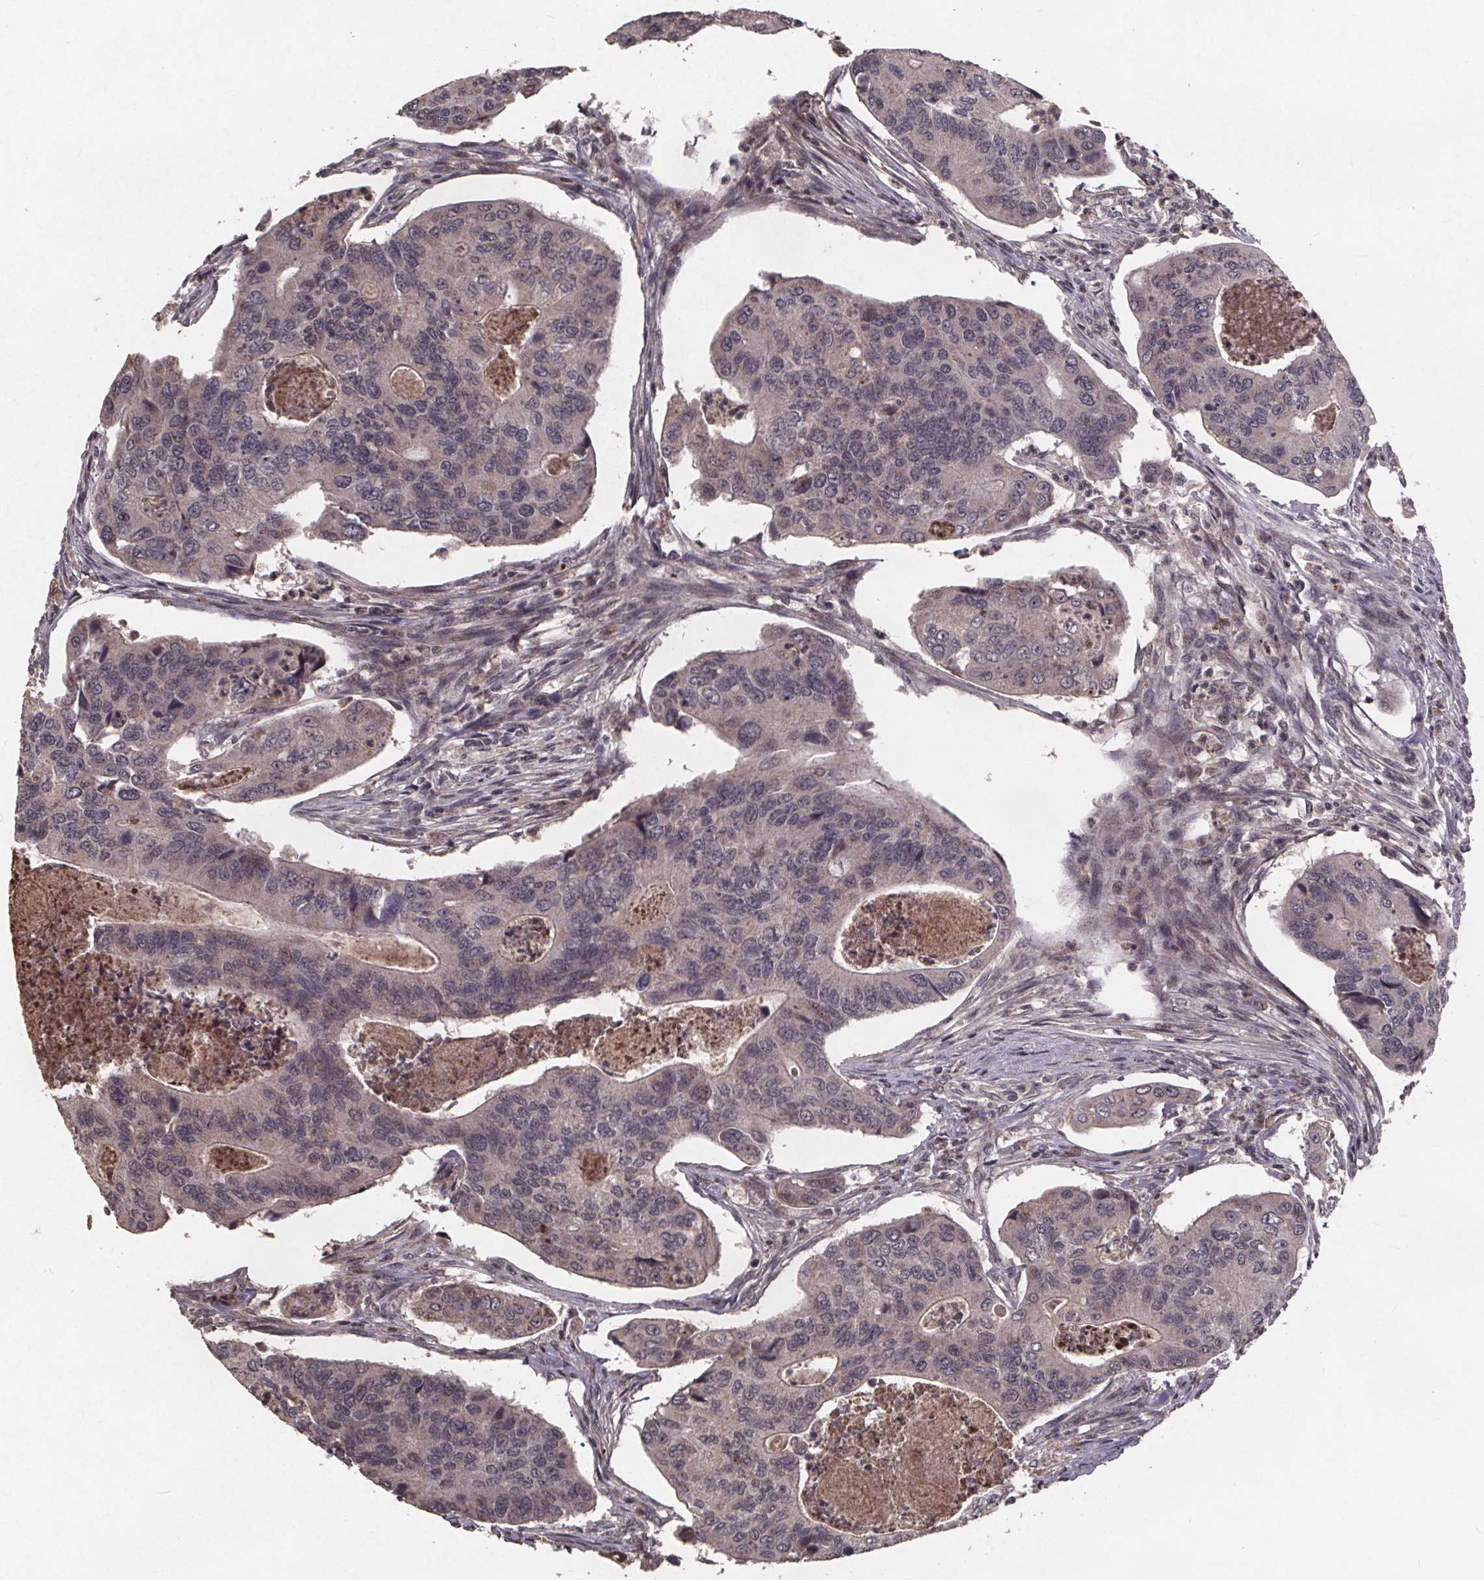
{"staining": {"intensity": "weak", "quantity": "<25%", "location": "nuclear"}, "tissue": "colorectal cancer", "cell_type": "Tumor cells", "image_type": "cancer", "snomed": [{"axis": "morphology", "description": "Adenocarcinoma, NOS"}, {"axis": "topography", "description": "Colon"}], "caption": "Micrograph shows no significant protein expression in tumor cells of colorectal cancer (adenocarcinoma).", "gene": "GPX3", "patient": {"sex": "female", "age": 67}}